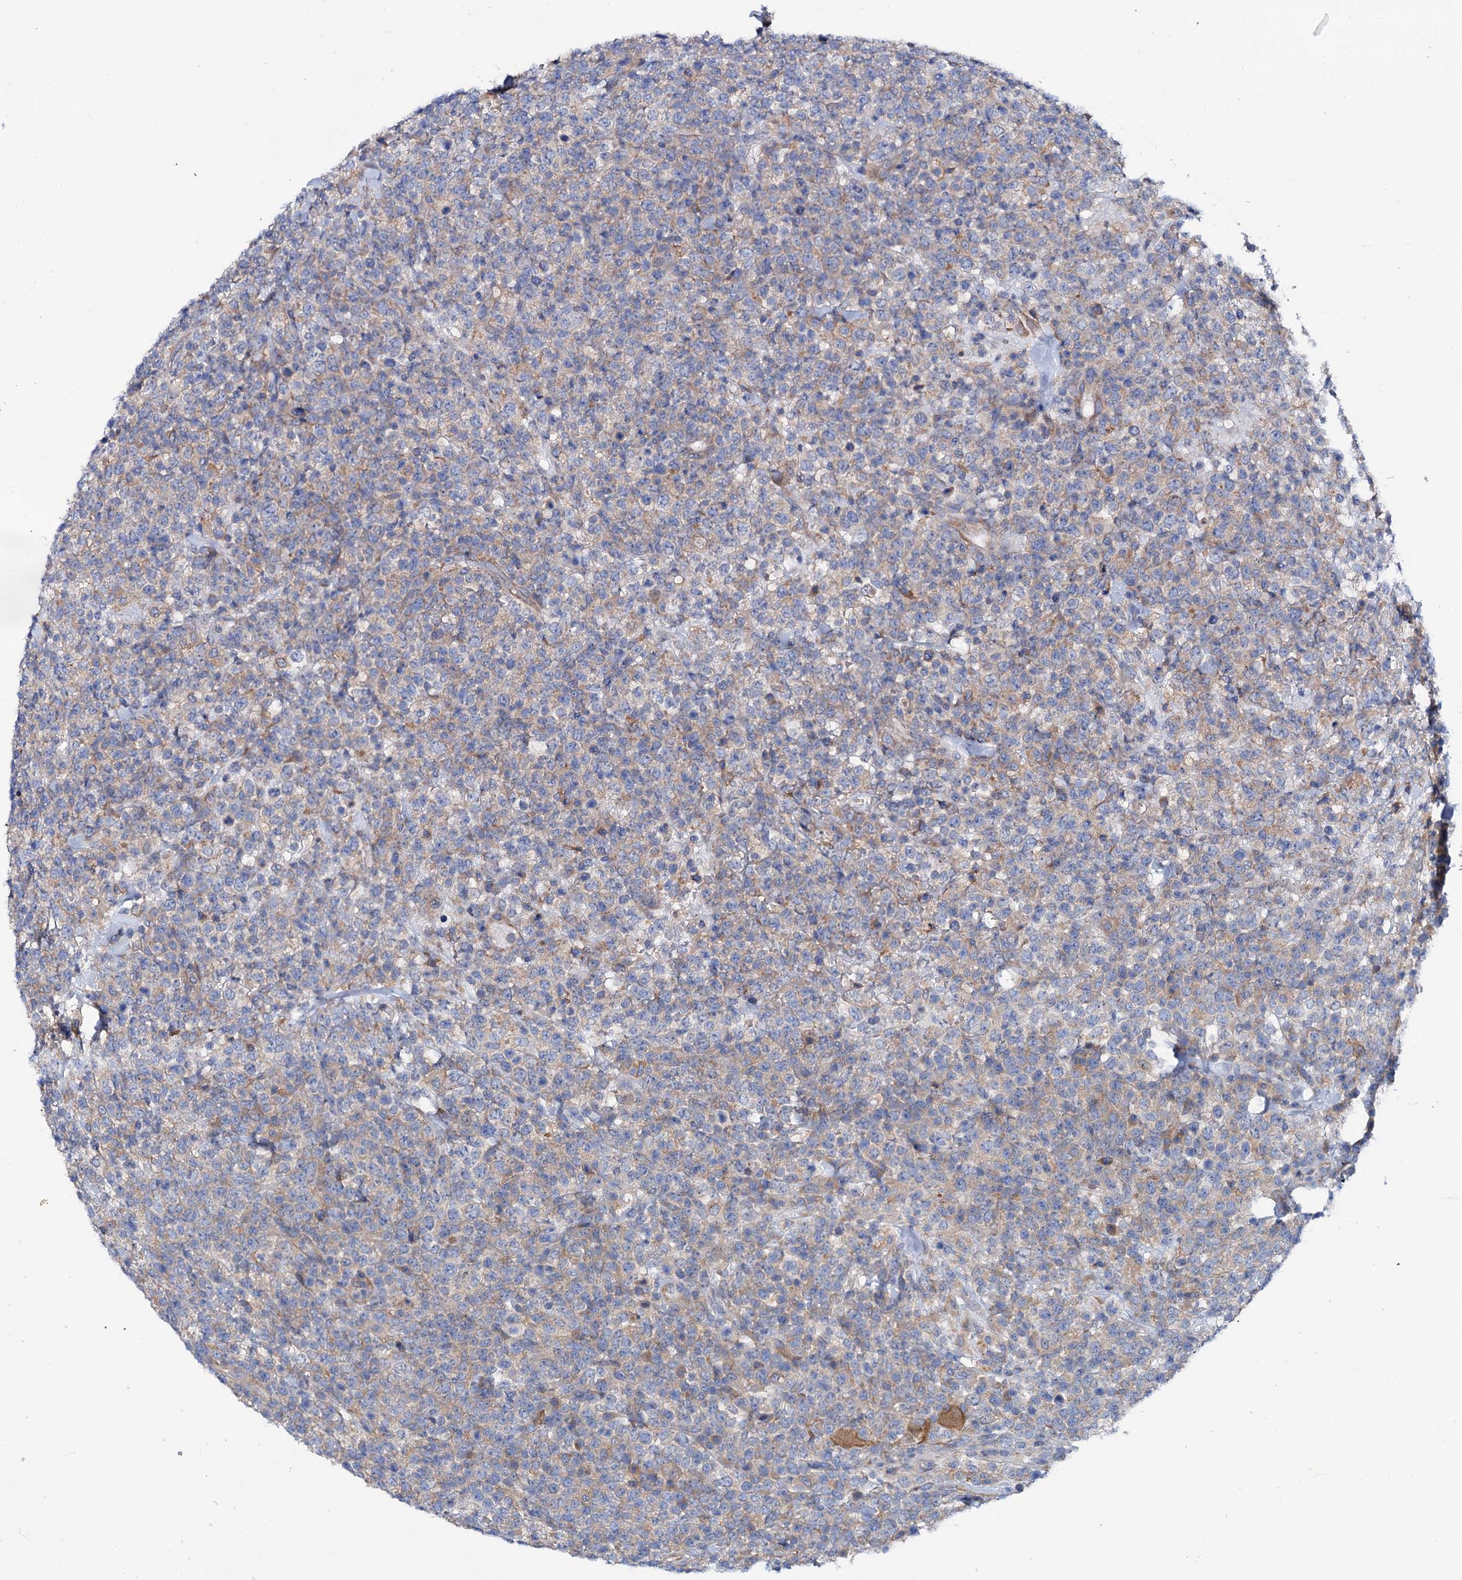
{"staining": {"intensity": "weak", "quantity": "25%-75%", "location": "cytoplasmic/membranous"}, "tissue": "lymphoma", "cell_type": "Tumor cells", "image_type": "cancer", "snomed": [{"axis": "morphology", "description": "Malignant lymphoma, non-Hodgkin's type, High grade"}, {"axis": "topography", "description": "Colon"}], "caption": "The immunohistochemical stain highlights weak cytoplasmic/membranous staining in tumor cells of high-grade malignant lymphoma, non-Hodgkin's type tissue.", "gene": "TRIM55", "patient": {"sex": "female", "age": 53}}